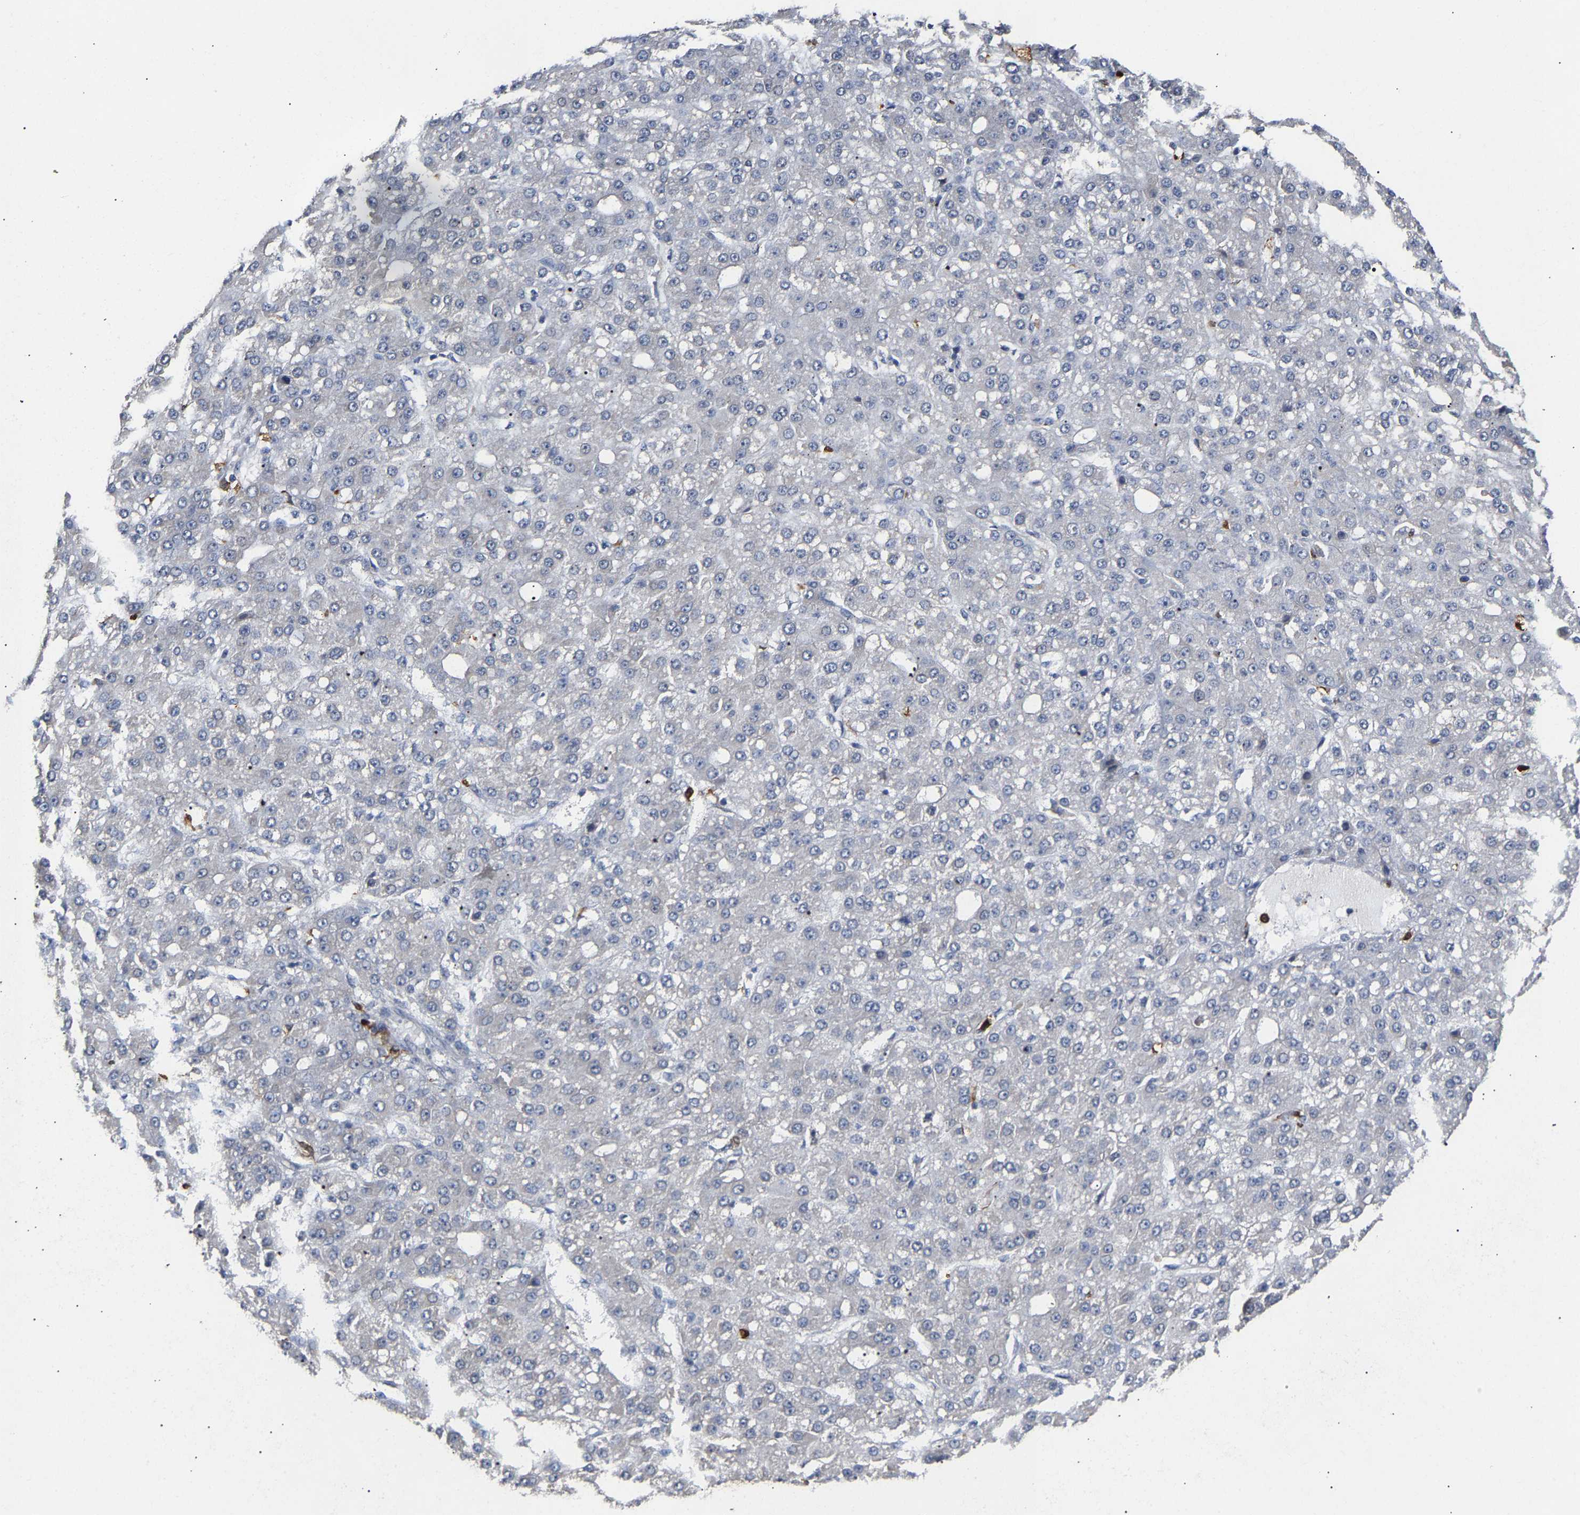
{"staining": {"intensity": "negative", "quantity": "none", "location": "none"}, "tissue": "liver cancer", "cell_type": "Tumor cells", "image_type": "cancer", "snomed": [{"axis": "morphology", "description": "Carcinoma, Hepatocellular, NOS"}, {"axis": "topography", "description": "Liver"}], "caption": "IHC image of human liver cancer stained for a protein (brown), which demonstrates no expression in tumor cells. (DAB (3,3'-diaminobenzidine) IHC with hematoxylin counter stain).", "gene": "TDRD7", "patient": {"sex": "male", "age": 67}}